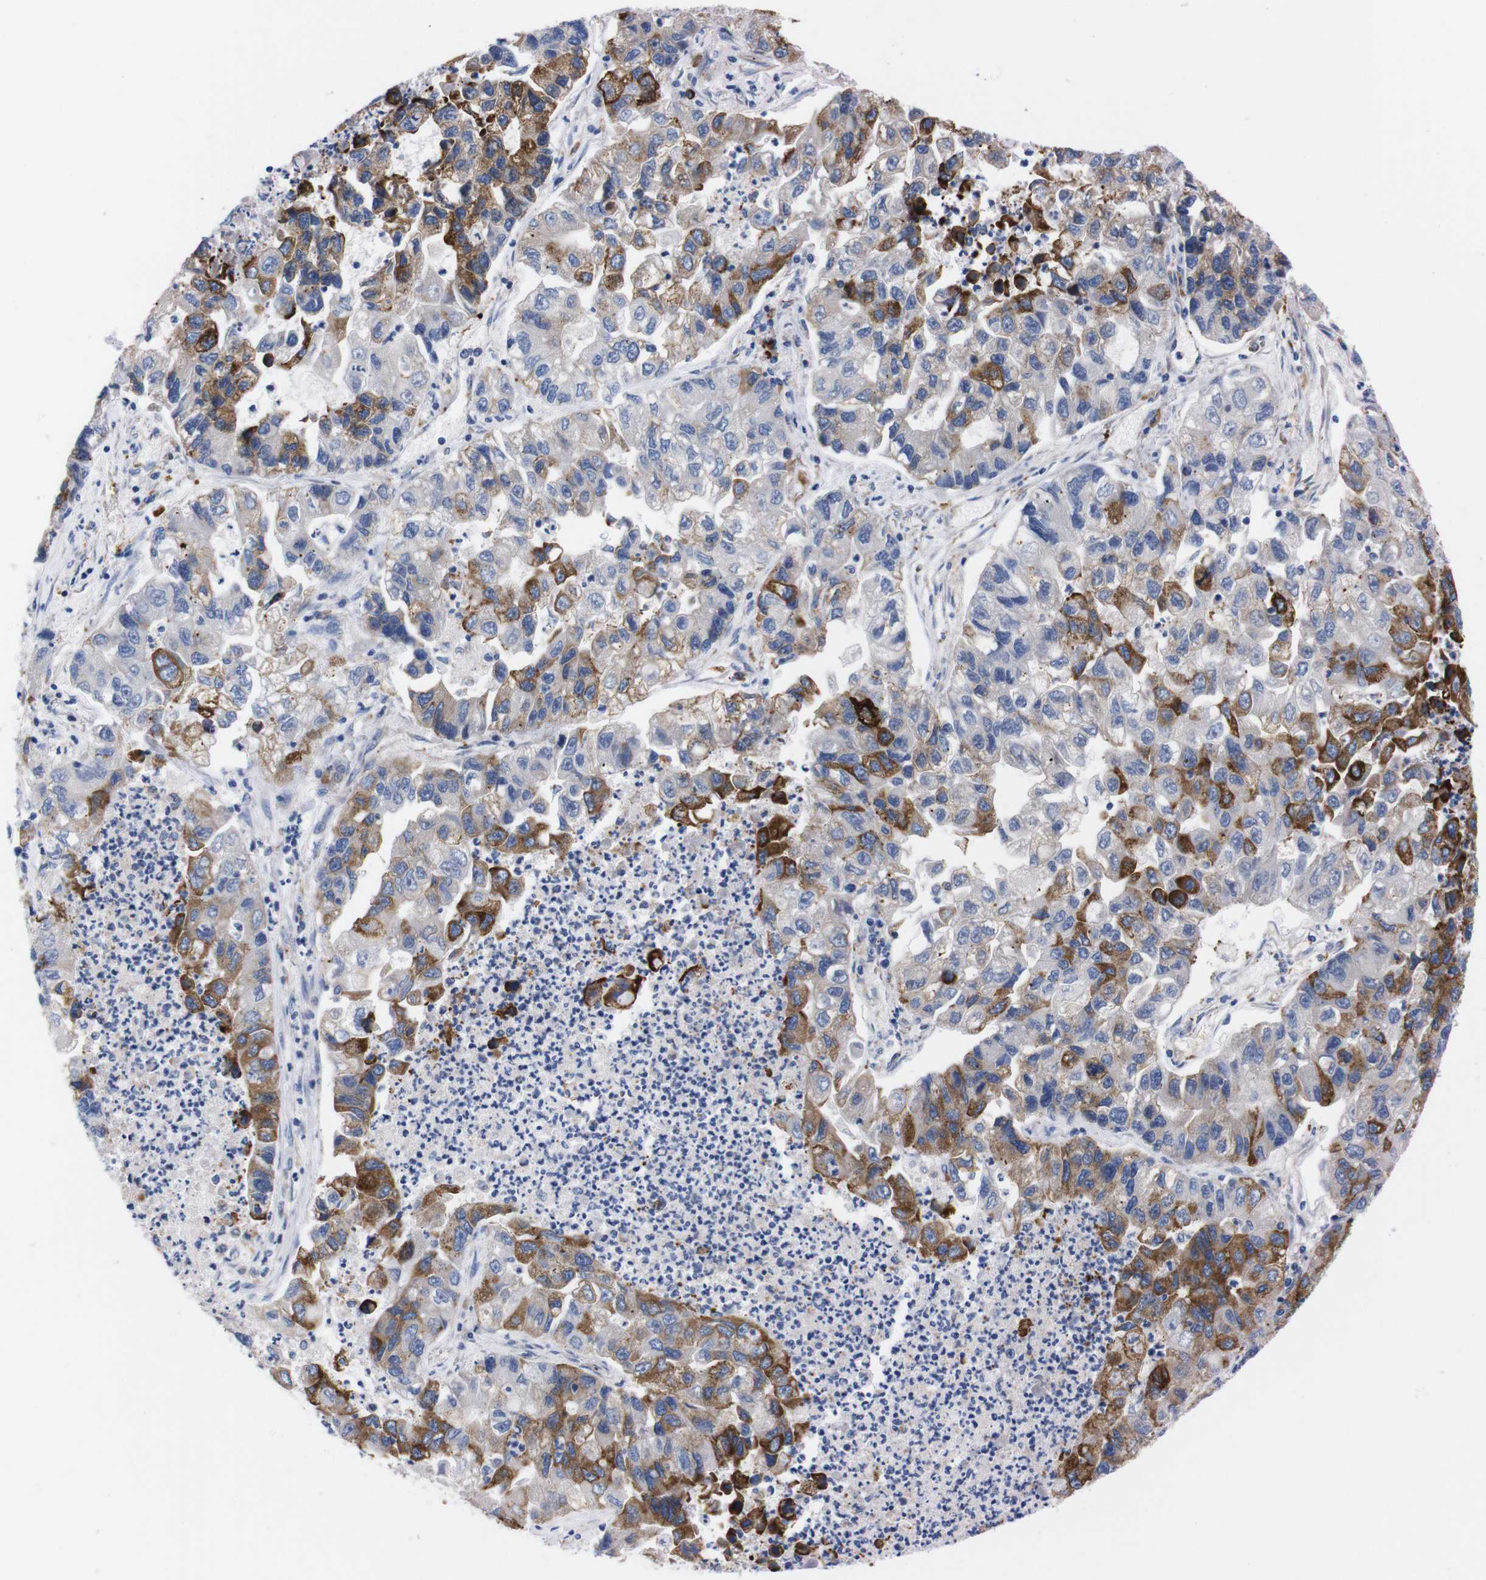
{"staining": {"intensity": "moderate", "quantity": "25%-75%", "location": "cytoplasmic/membranous"}, "tissue": "lung cancer", "cell_type": "Tumor cells", "image_type": "cancer", "snomed": [{"axis": "morphology", "description": "Adenocarcinoma, NOS"}, {"axis": "topography", "description": "Lung"}], "caption": "This is an image of IHC staining of lung adenocarcinoma, which shows moderate staining in the cytoplasmic/membranous of tumor cells.", "gene": "NEBL", "patient": {"sex": "female", "age": 51}}